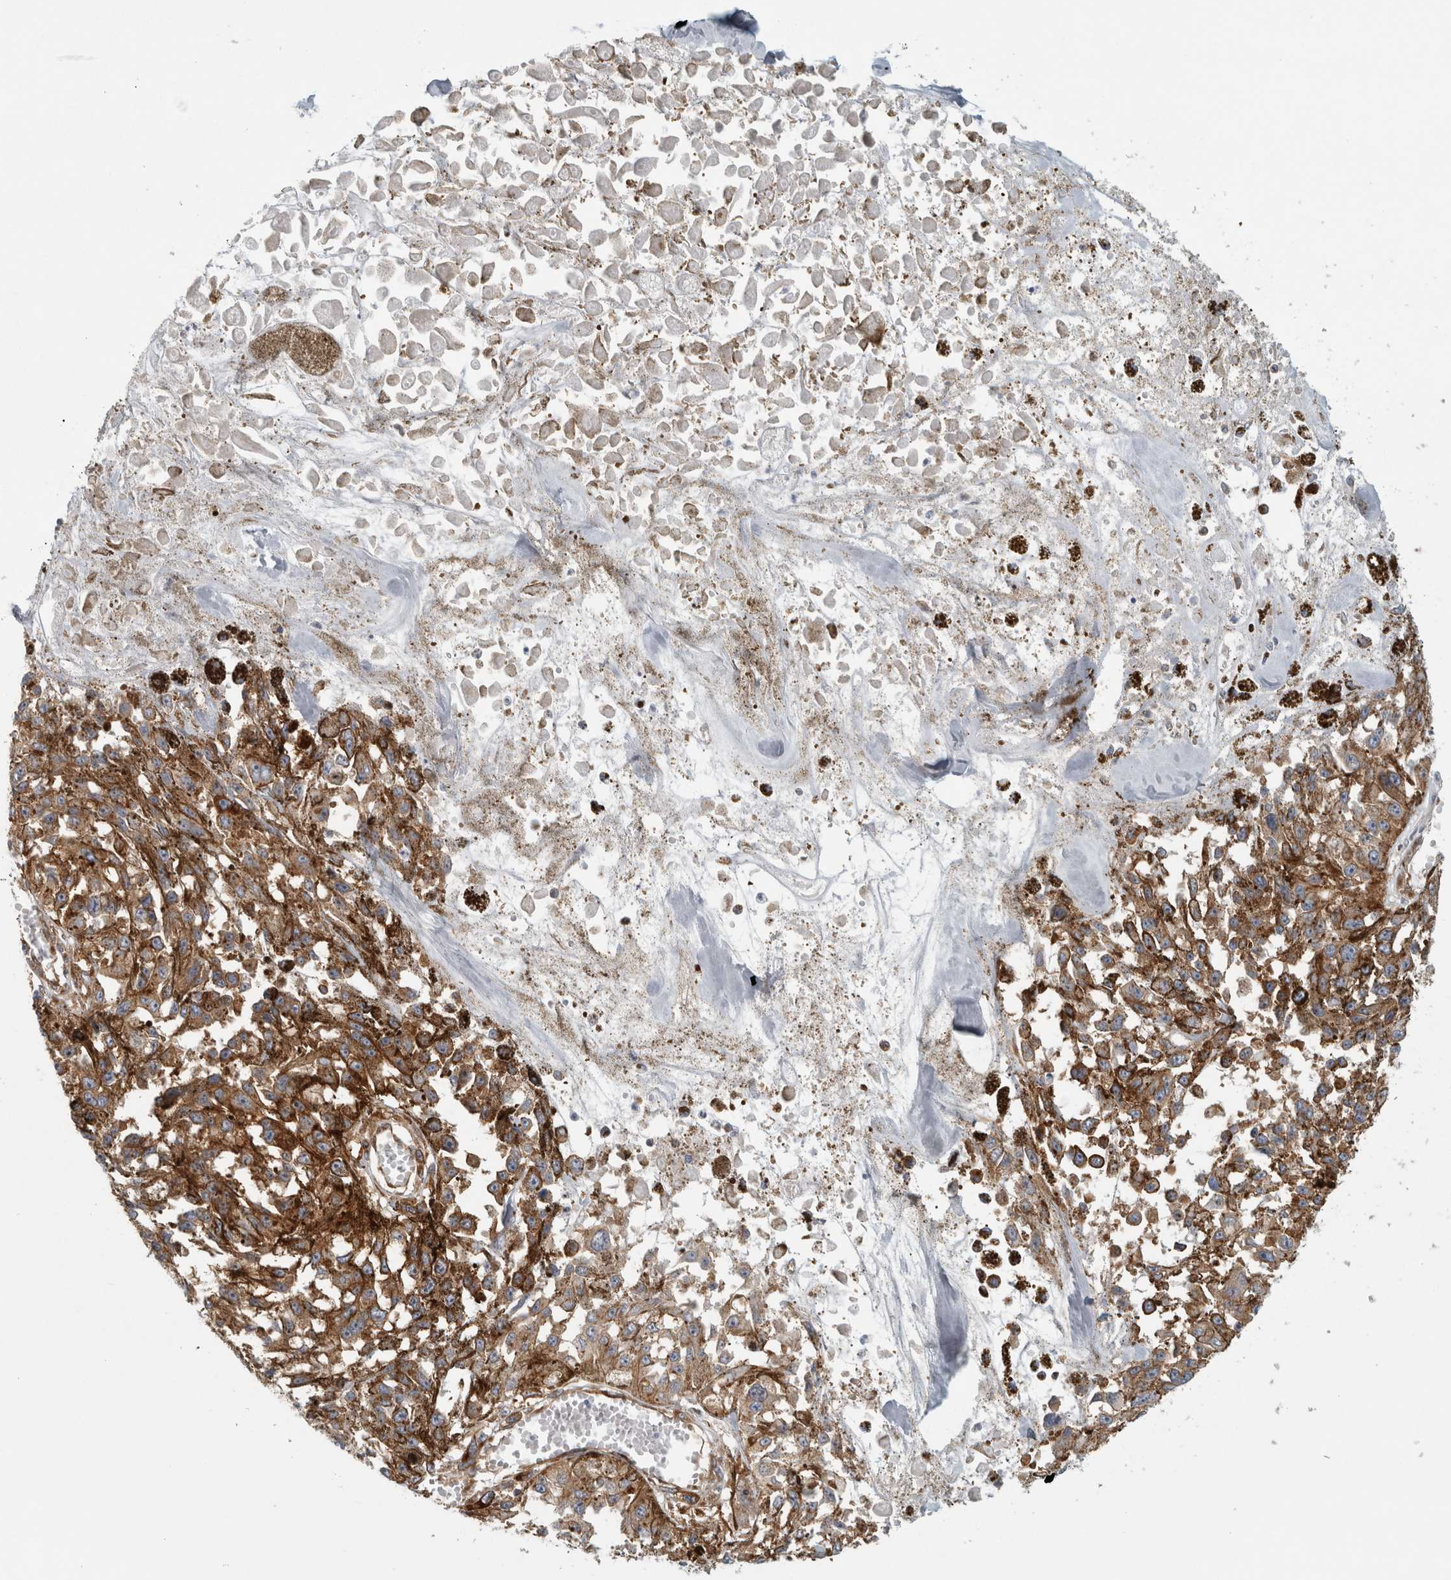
{"staining": {"intensity": "moderate", "quantity": ">75%", "location": "cytoplasmic/membranous"}, "tissue": "melanoma", "cell_type": "Tumor cells", "image_type": "cancer", "snomed": [{"axis": "morphology", "description": "Malignant melanoma, Metastatic site"}, {"axis": "topography", "description": "Lymph node"}], "caption": "Immunohistochemical staining of human melanoma exhibits medium levels of moderate cytoplasmic/membranous expression in approximately >75% of tumor cells.", "gene": "PEX6", "patient": {"sex": "male", "age": 59}}